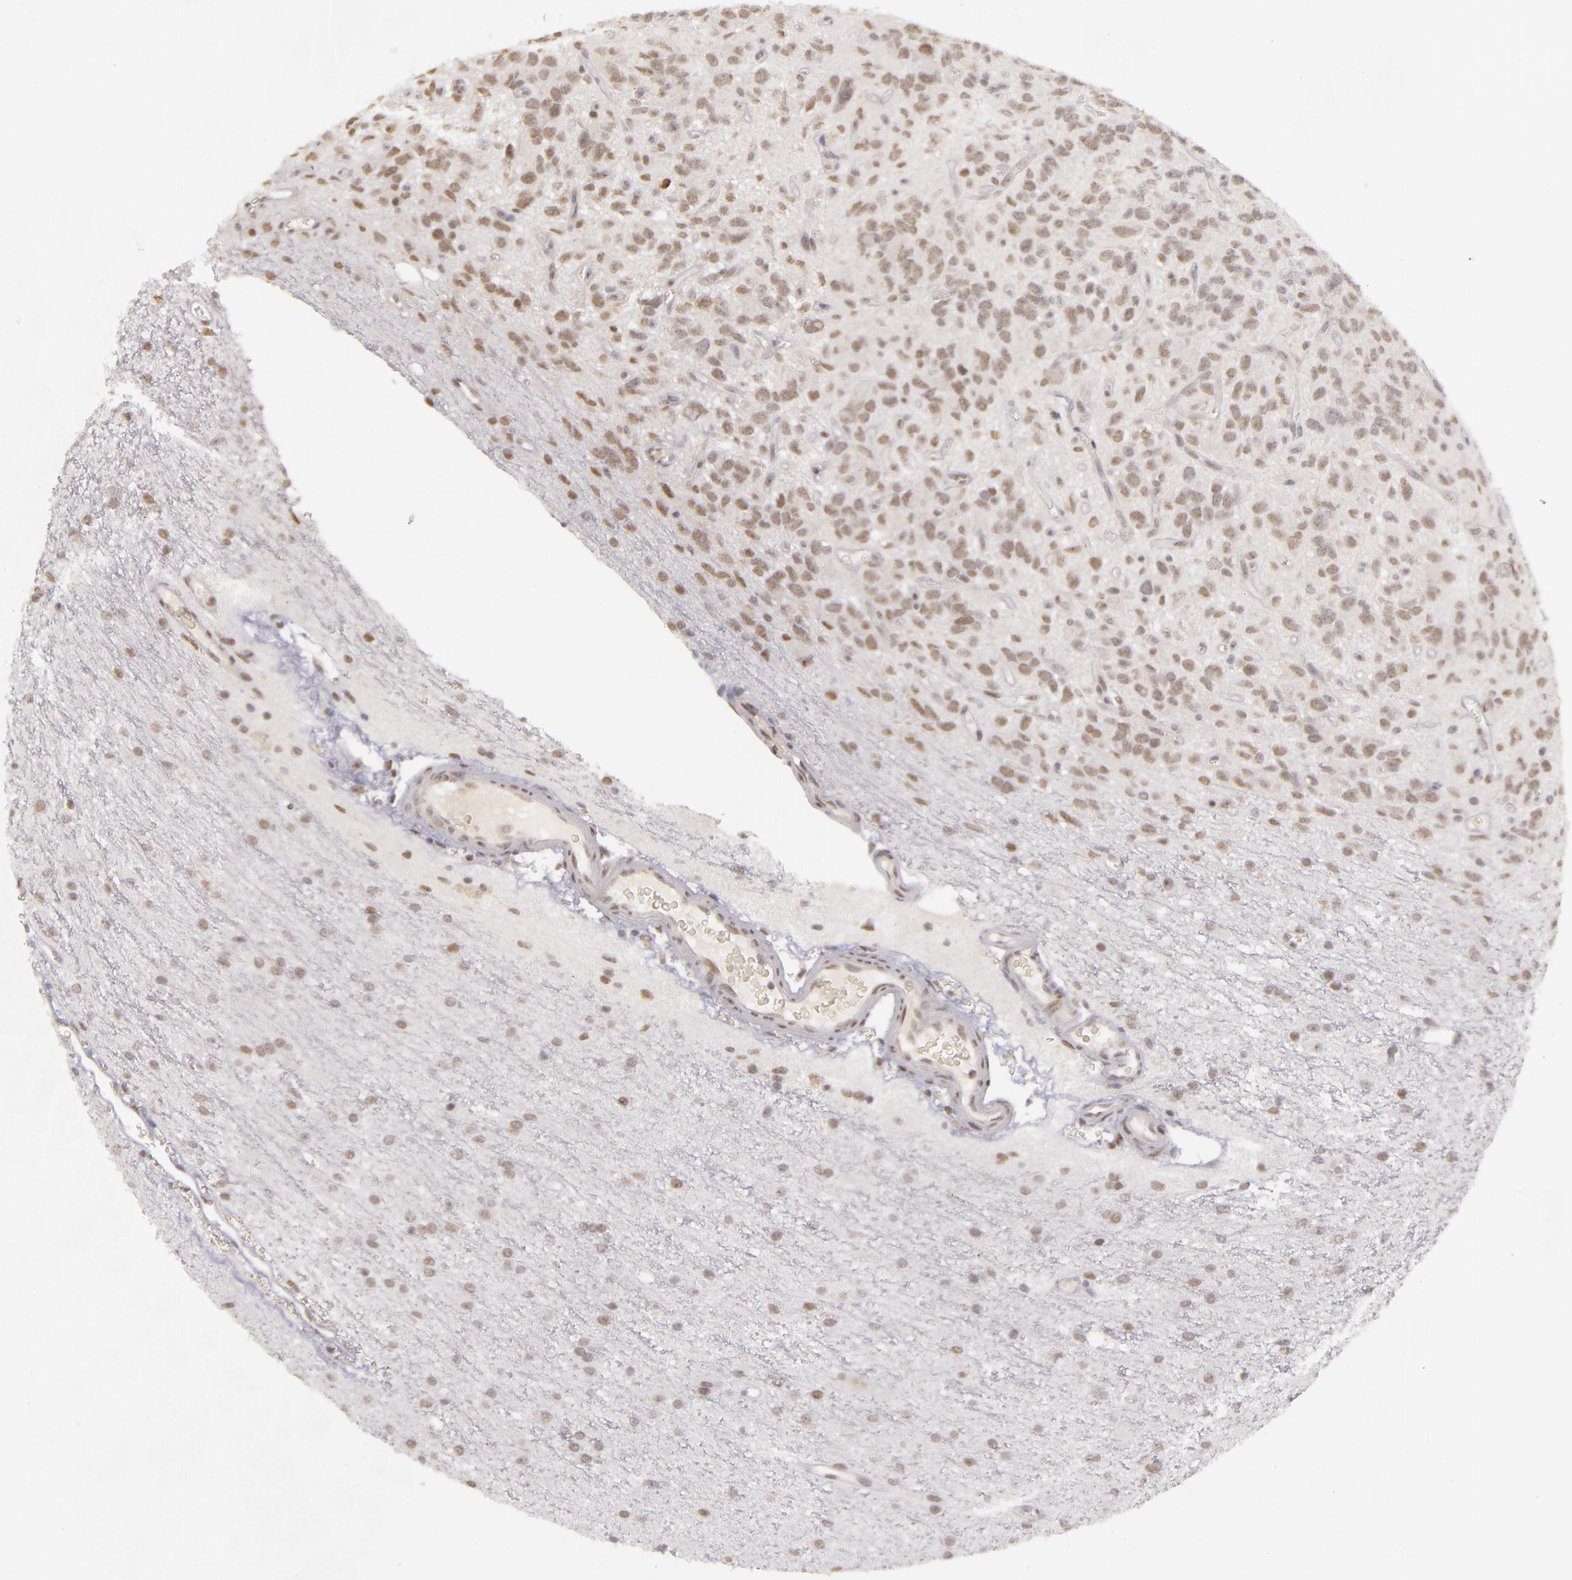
{"staining": {"intensity": "weak", "quantity": "25%-75%", "location": "nuclear"}, "tissue": "glioma", "cell_type": "Tumor cells", "image_type": "cancer", "snomed": [{"axis": "morphology", "description": "Glioma, malignant, Low grade"}, {"axis": "topography", "description": "Brain"}], "caption": "Malignant glioma (low-grade) stained for a protein (brown) reveals weak nuclear positive staining in approximately 25%-75% of tumor cells.", "gene": "RRP7A", "patient": {"sex": "female", "age": 15}}